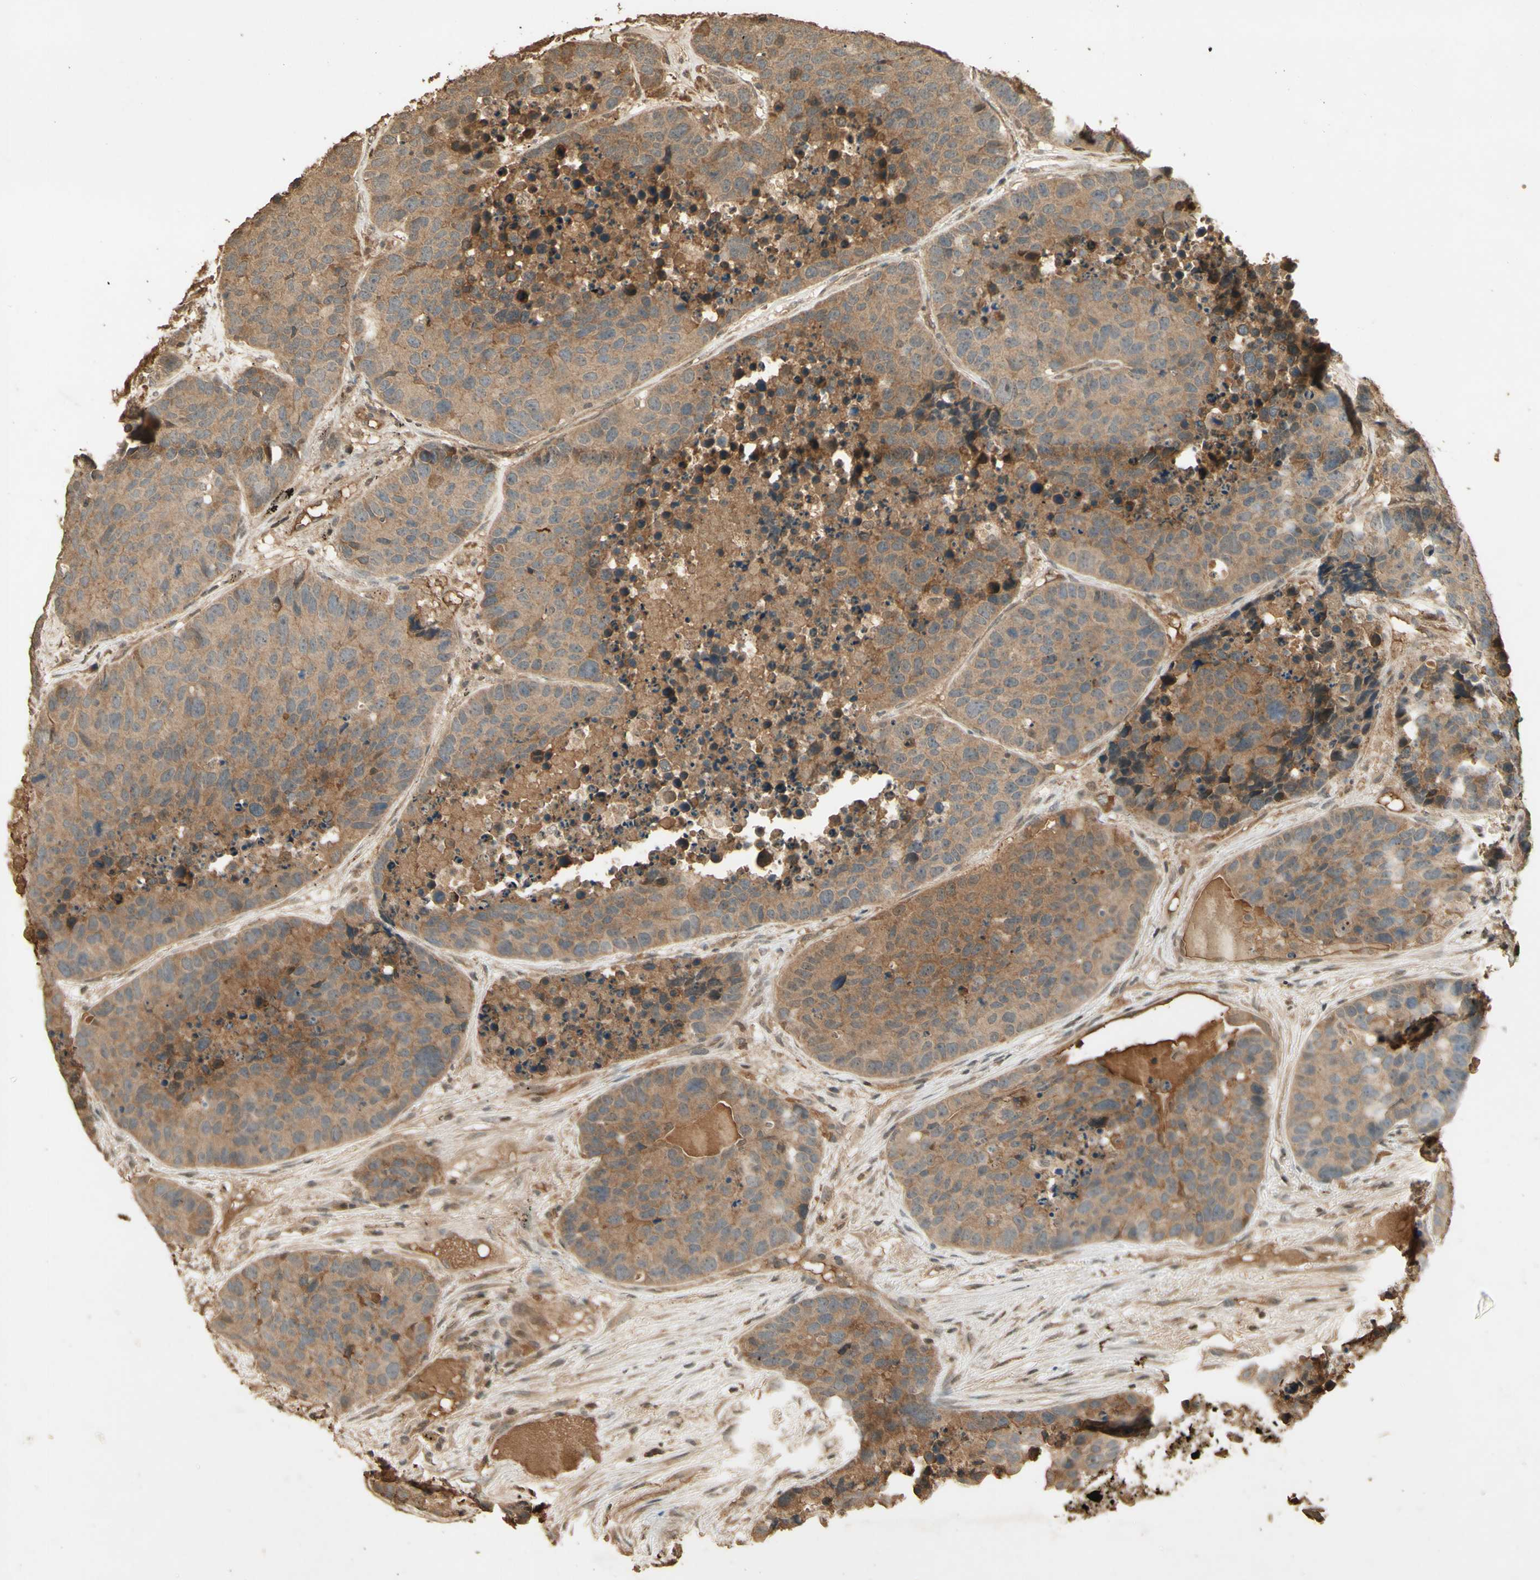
{"staining": {"intensity": "moderate", "quantity": ">75%", "location": "cytoplasmic/membranous"}, "tissue": "carcinoid", "cell_type": "Tumor cells", "image_type": "cancer", "snomed": [{"axis": "morphology", "description": "Carcinoid, malignant, NOS"}, {"axis": "topography", "description": "Lung"}], "caption": "This image displays malignant carcinoid stained with immunohistochemistry (IHC) to label a protein in brown. The cytoplasmic/membranous of tumor cells show moderate positivity for the protein. Nuclei are counter-stained blue.", "gene": "SMAD9", "patient": {"sex": "male", "age": 60}}